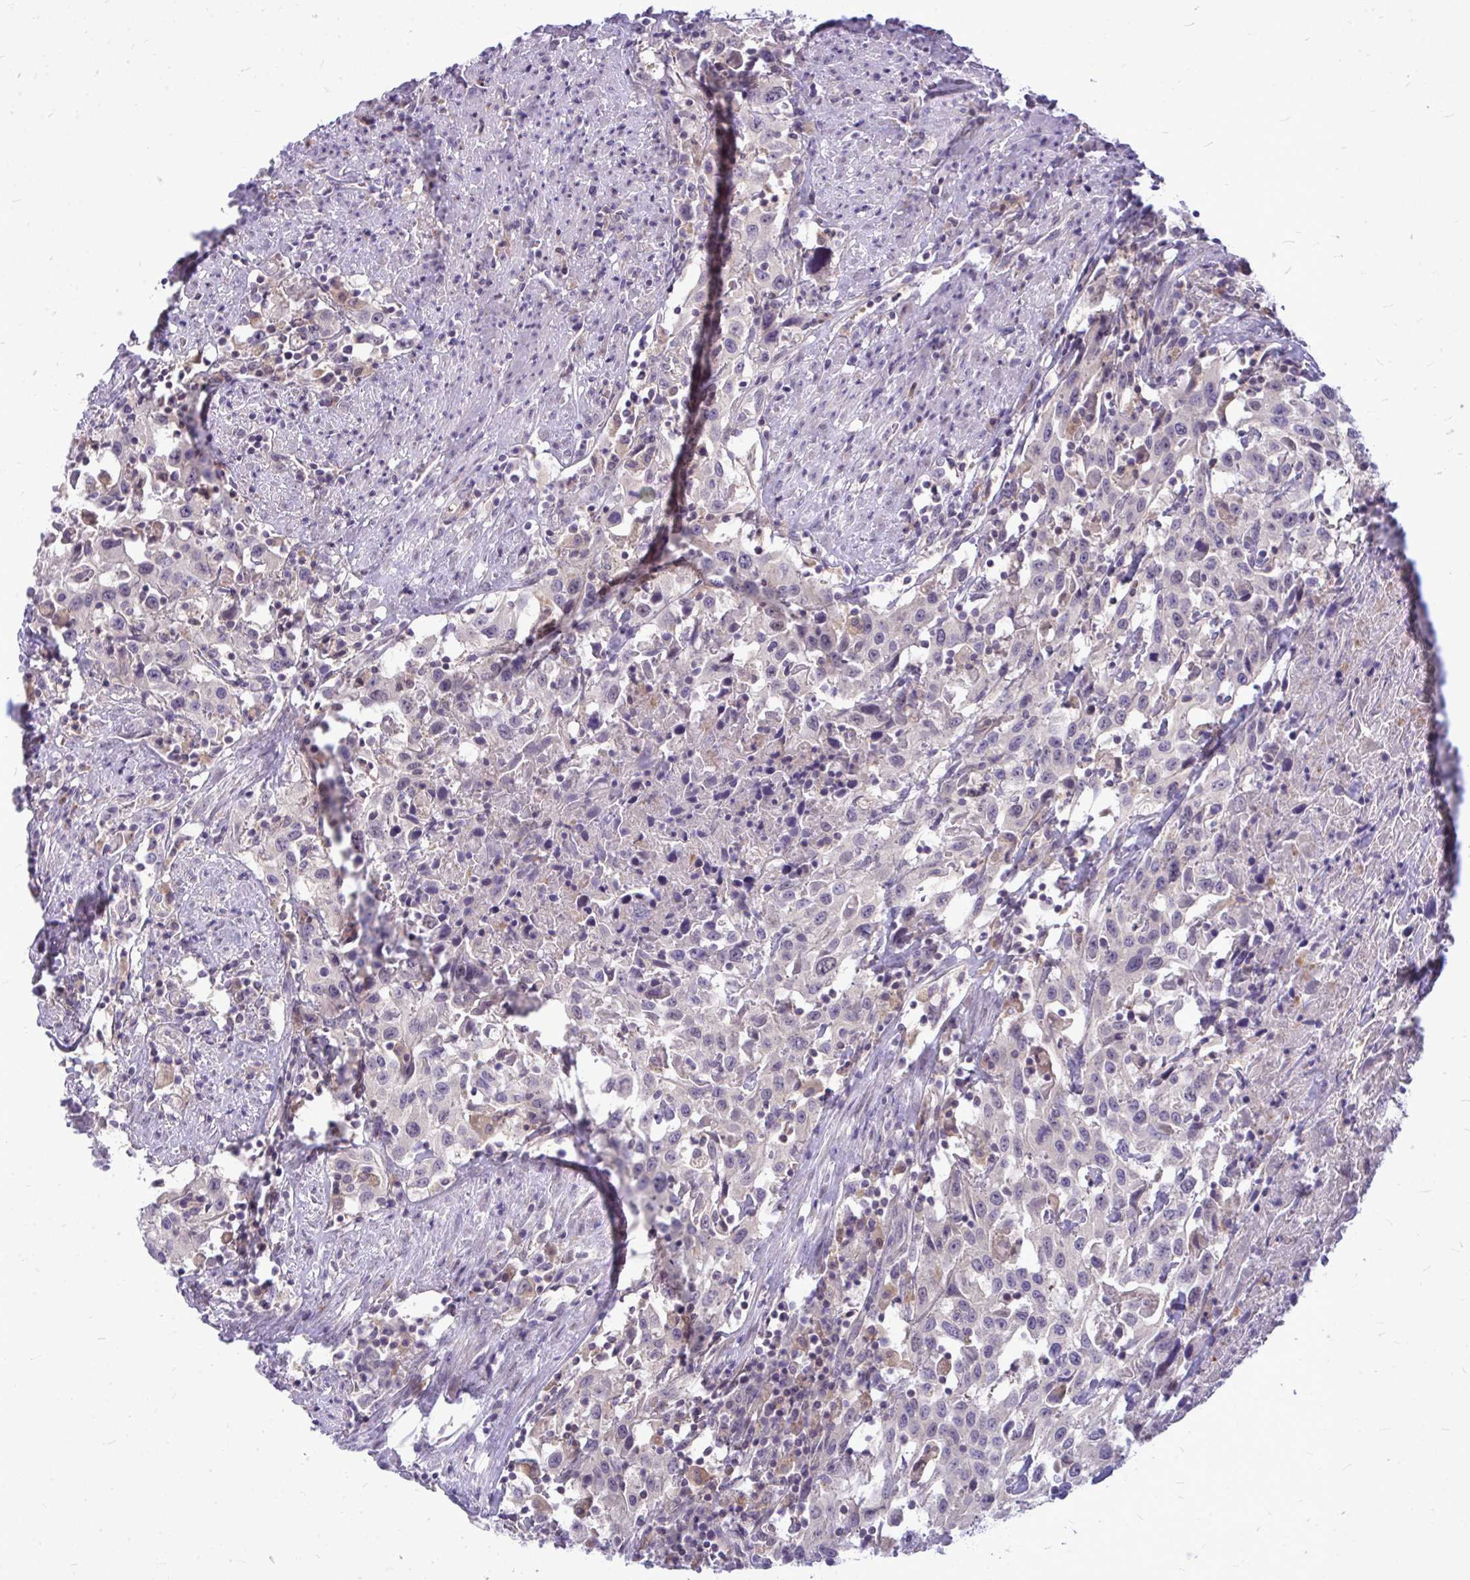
{"staining": {"intensity": "negative", "quantity": "none", "location": "none"}, "tissue": "urothelial cancer", "cell_type": "Tumor cells", "image_type": "cancer", "snomed": [{"axis": "morphology", "description": "Urothelial carcinoma, High grade"}, {"axis": "topography", "description": "Urinary bladder"}], "caption": "Immunohistochemistry histopathology image of neoplastic tissue: urothelial cancer stained with DAB exhibits no significant protein positivity in tumor cells.", "gene": "ZSCAN25", "patient": {"sex": "male", "age": 61}}